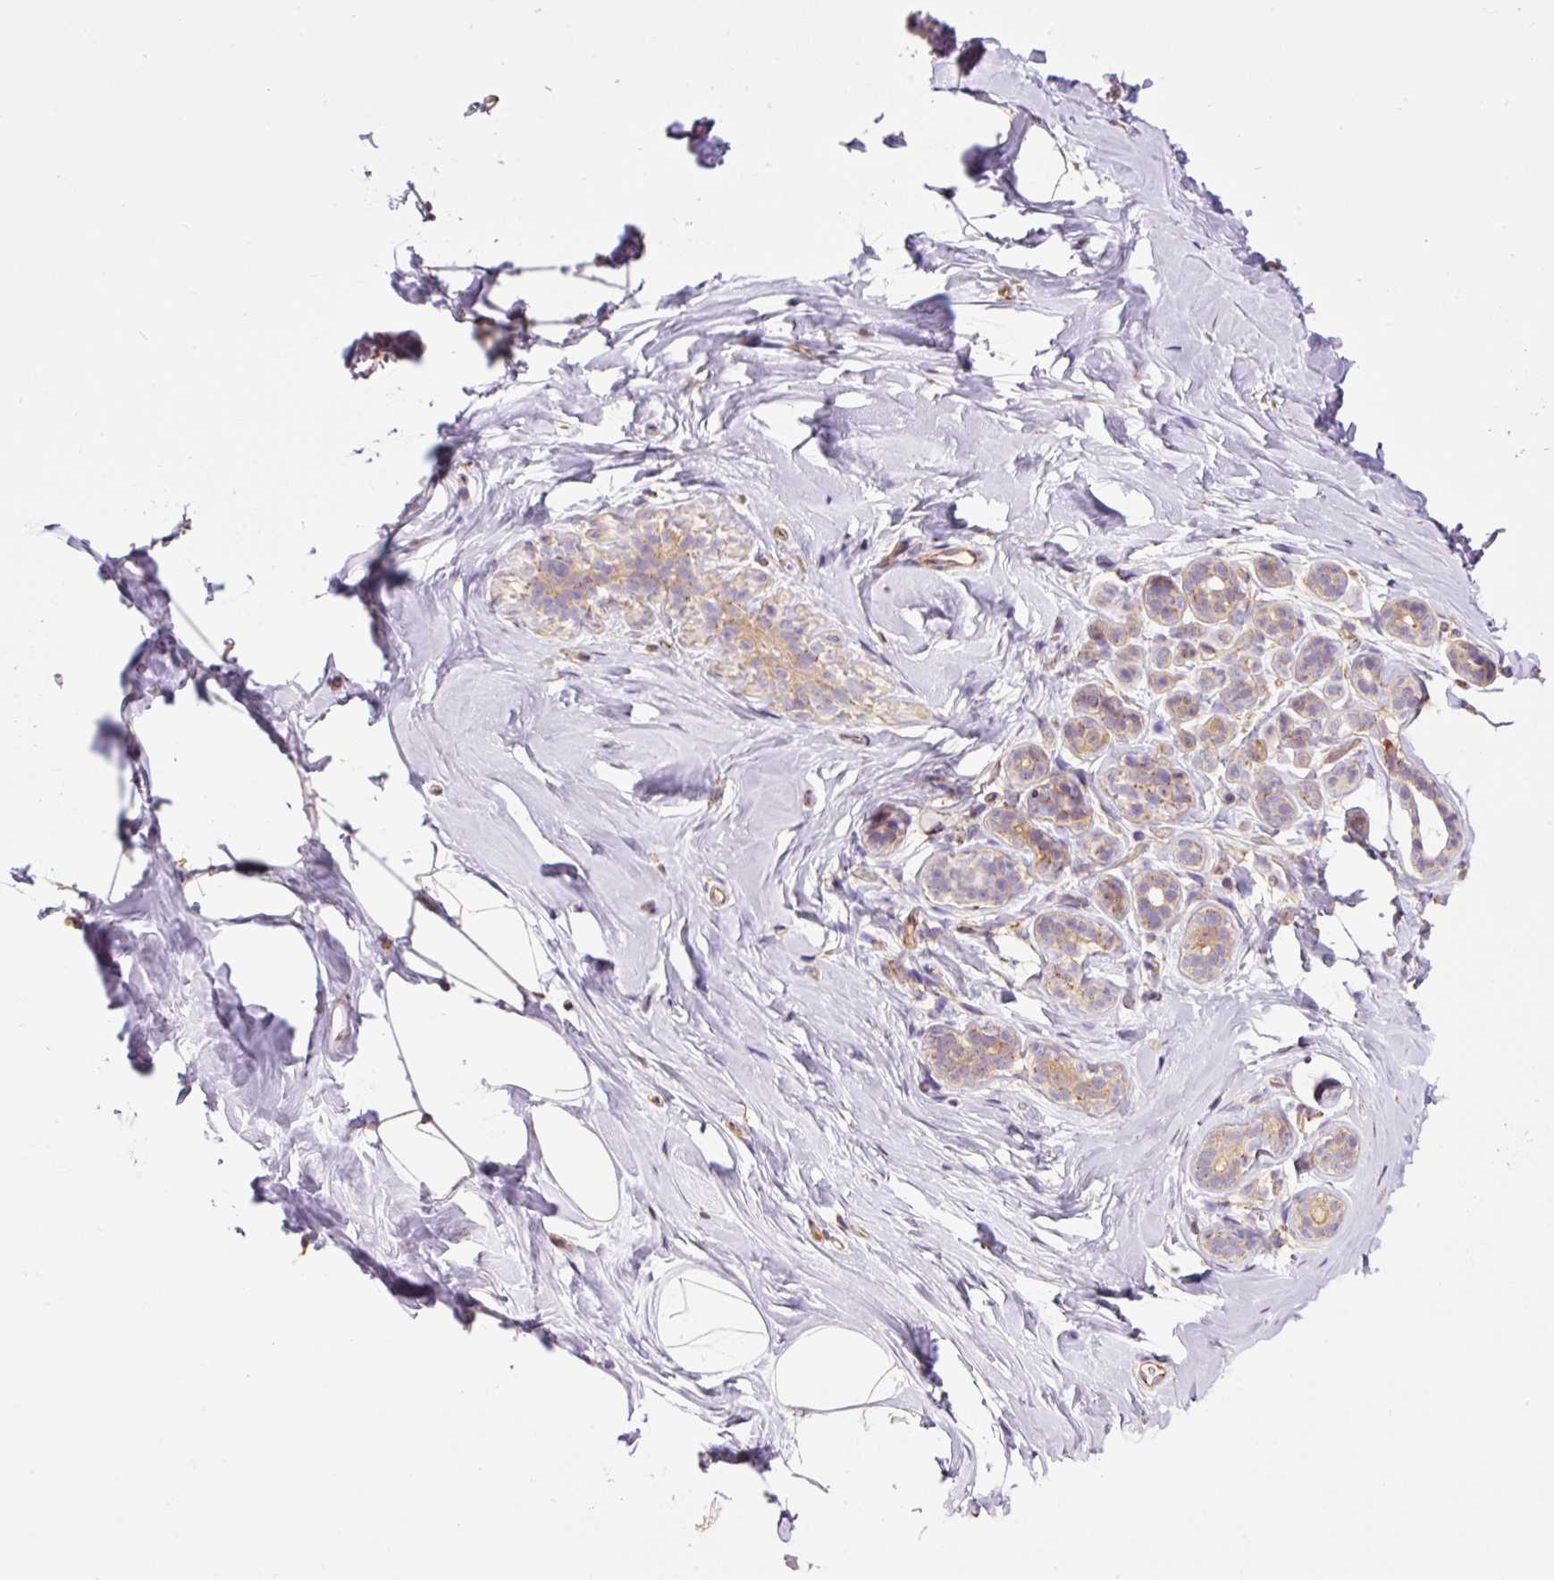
{"staining": {"intensity": "negative", "quantity": "none", "location": "none"}, "tissue": "breast", "cell_type": "Adipocytes", "image_type": "normal", "snomed": [{"axis": "morphology", "description": "Normal tissue, NOS"}, {"axis": "topography", "description": "Breast"}], "caption": "Immunohistochemistry (IHC) of normal human breast shows no staining in adipocytes.", "gene": "PCK2", "patient": {"sex": "female", "age": 32}}